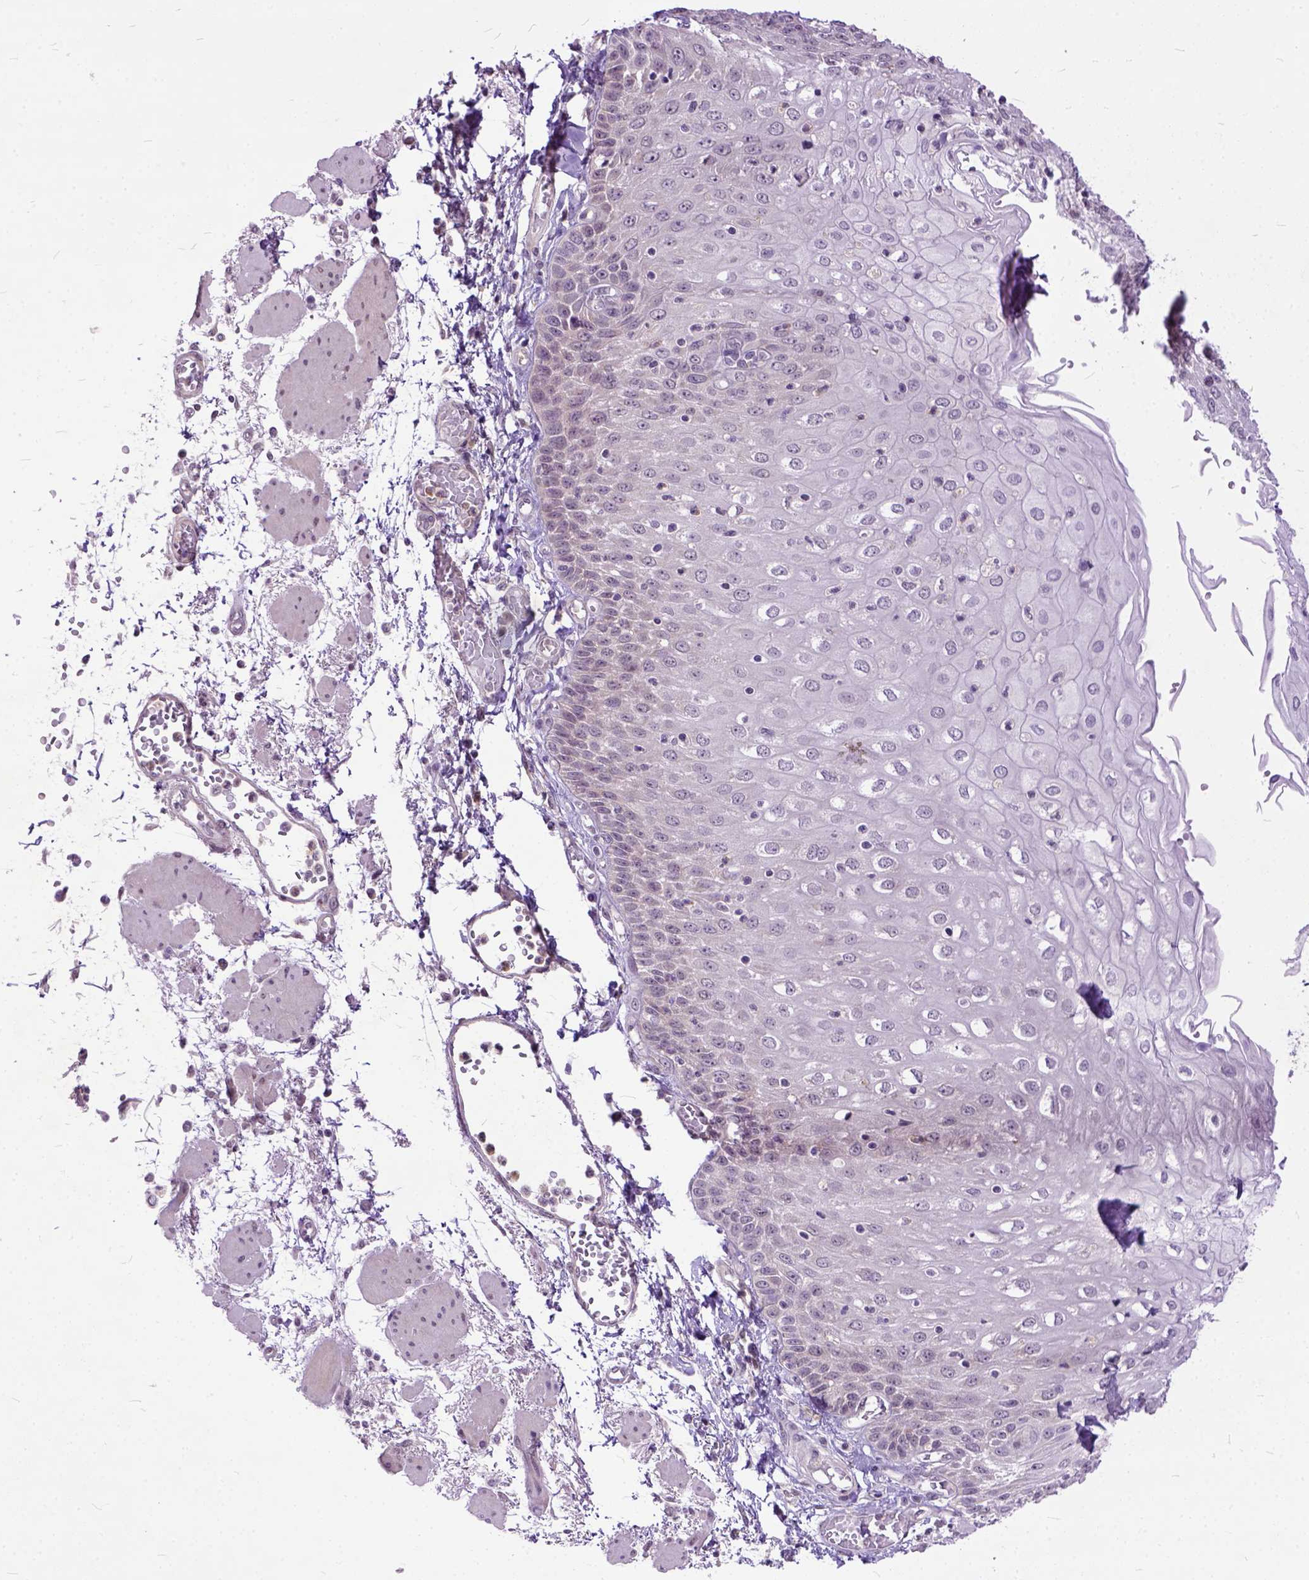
{"staining": {"intensity": "negative", "quantity": "none", "location": "none"}, "tissue": "esophagus", "cell_type": "Squamous epithelial cells", "image_type": "normal", "snomed": [{"axis": "morphology", "description": "Normal tissue, NOS"}, {"axis": "morphology", "description": "Adenocarcinoma, NOS"}, {"axis": "topography", "description": "Esophagus"}], "caption": "A high-resolution photomicrograph shows immunohistochemistry (IHC) staining of unremarkable esophagus, which exhibits no significant staining in squamous epithelial cells.", "gene": "TCEAL7", "patient": {"sex": "male", "age": 81}}